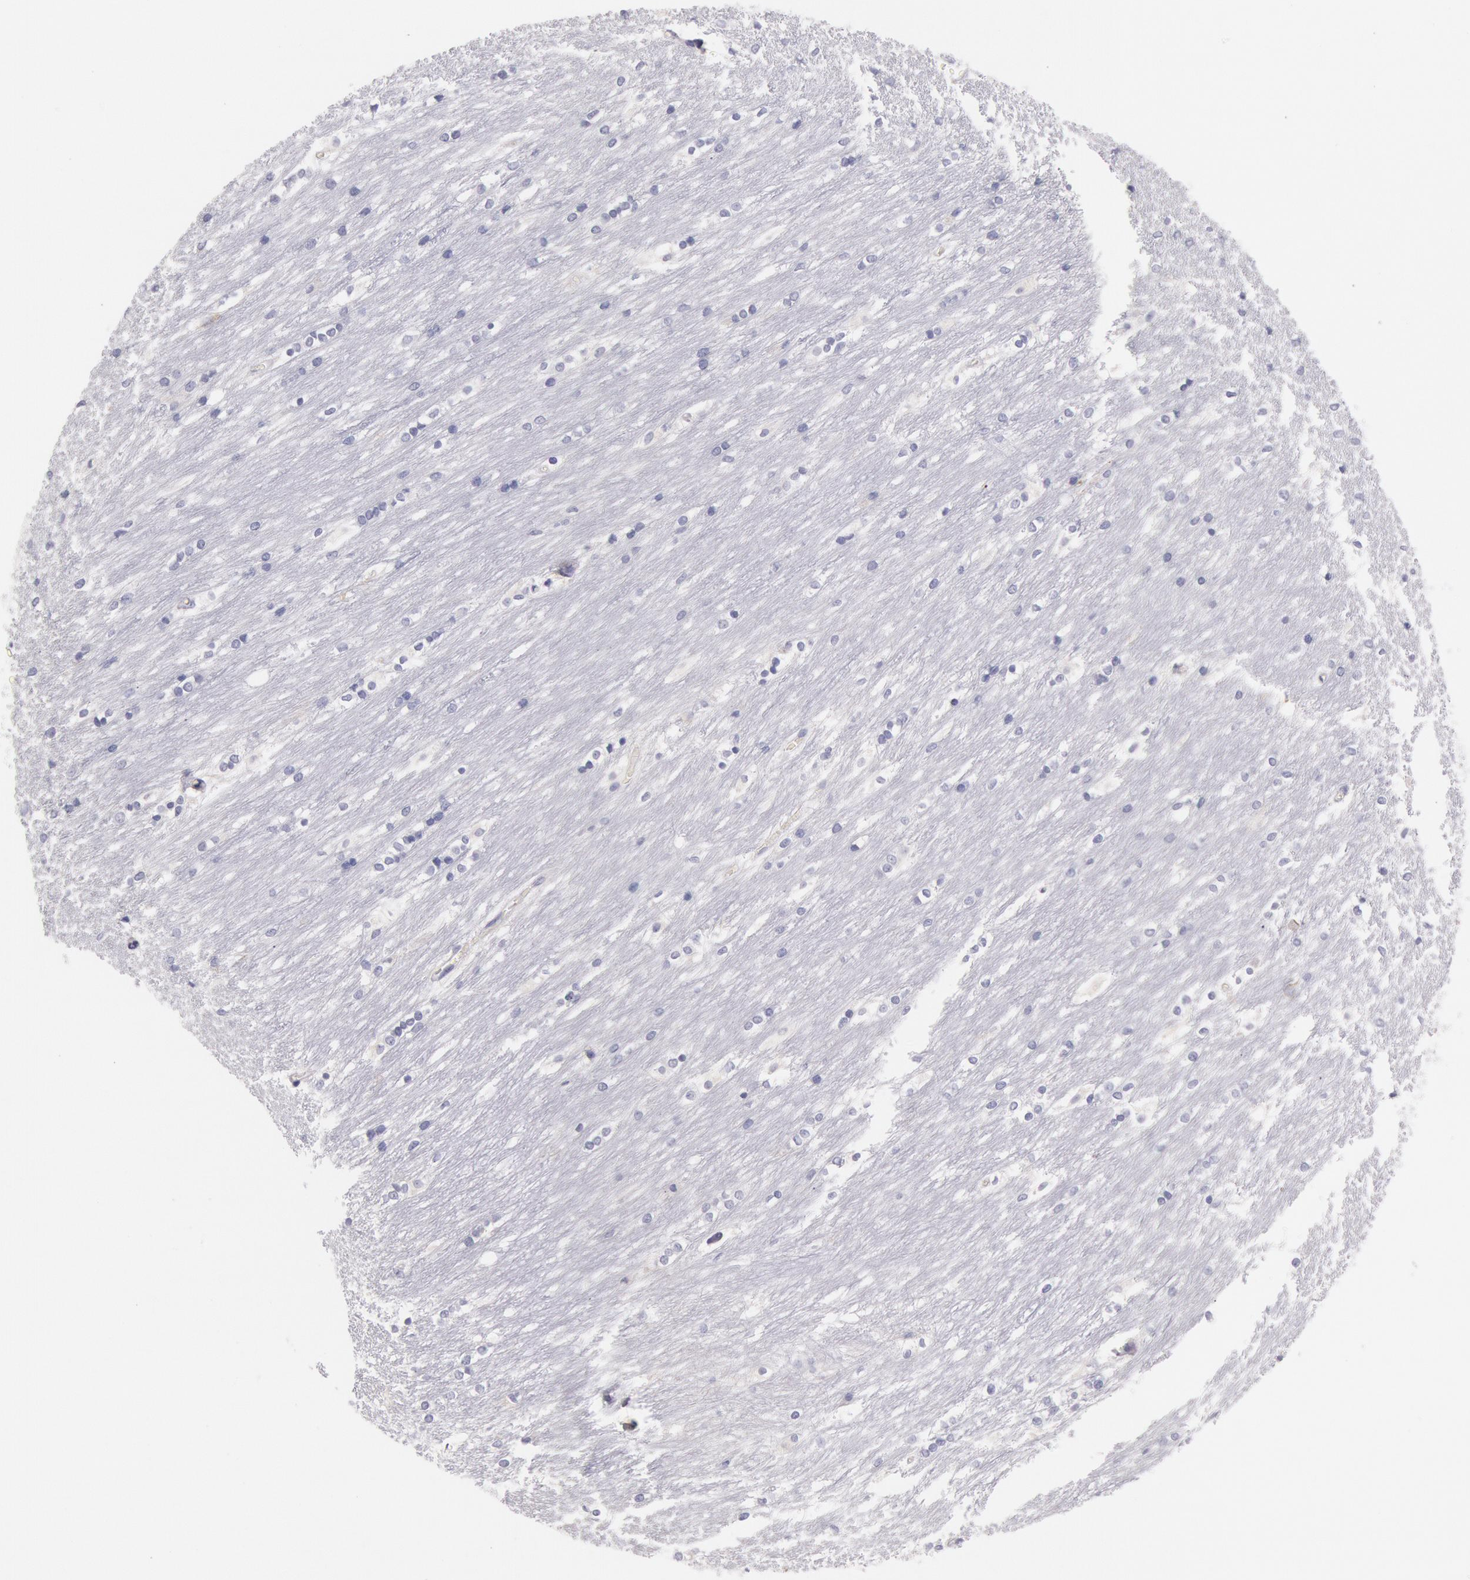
{"staining": {"intensity": "negative", "quantity": "none", "location": "none"}, "tissue": "caudate", "cell_type": "Glial cells", "image_type": "normal", "snomed": [{"axis": "morphology", "description": "Normal tissue, NOS"}, {"axis": "topography", "description": "Lateral ventricle wall"}], "caption": "Immunohistochemistry (IHC) of normal human caudate reveals no positivity in glial cells. (Stains: DAB (3,3'-diaminobenzidine) IHC with hematoxylin counter stain, Microscopy: brightfield microscopy at high magnification).", "gene": "EGFR", "patient": {"sex": "female", "age": 19}}